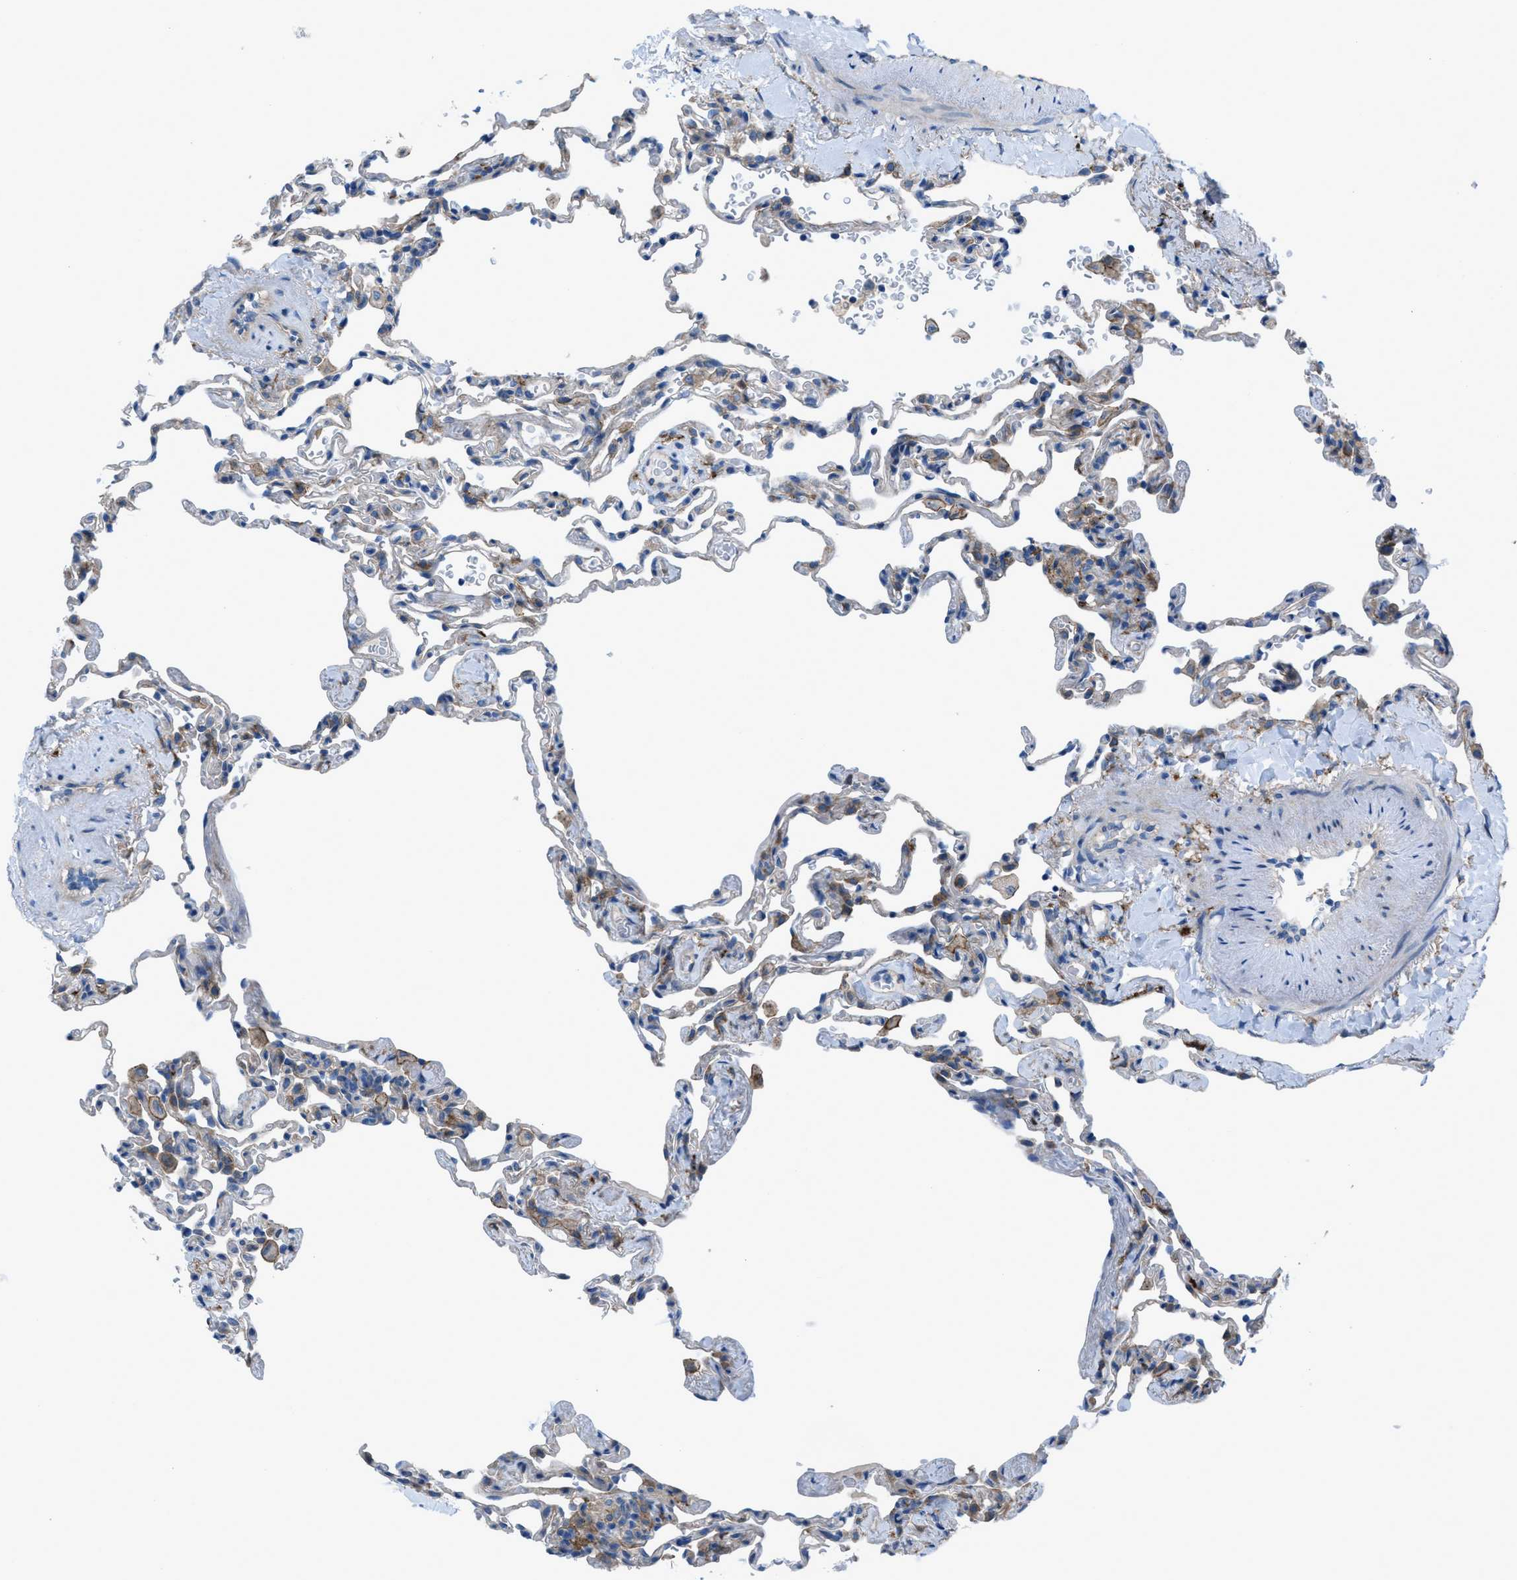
{"staining": {"intensity": "negative", "quantity": "none", "location": "none"}, "tissue": "lung", "cell_type": "Alveolar cells", "image_type": "normal", "snomed": [{"axis": "morphology", "description": "Normal tissue, NOS"}, {"axis": "topography", "description": "Lung"}], "caption": "Immunohistochemistry (IHC) micrograph of benign lung stained for a protein (brown), which reveals no staining in alveolar cells. (DAB (3,3'-diaminobenzidine) IHC, high magnification).", "gene": "EGFR", "patient": {"sex": "male", "age": 59}}